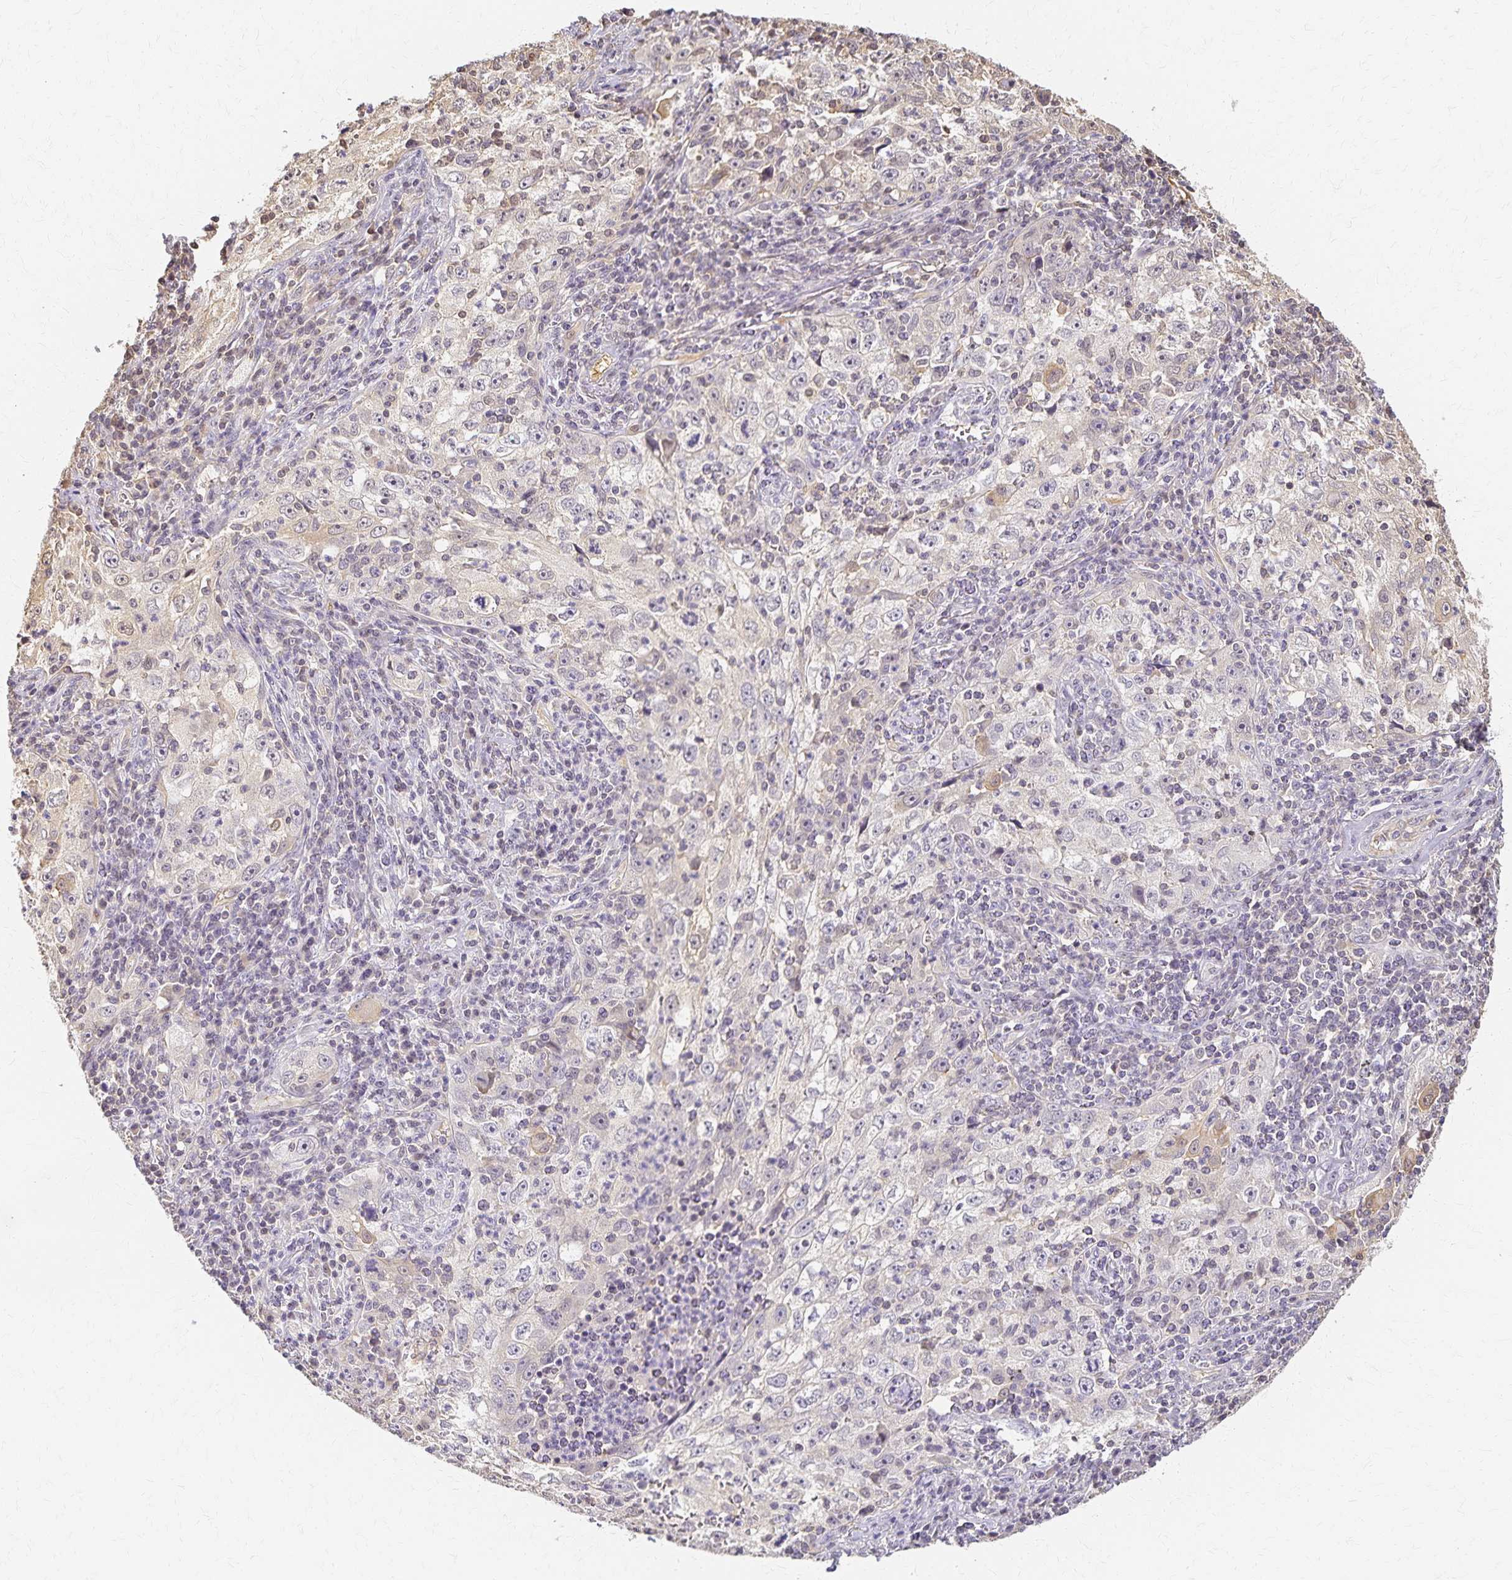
{"staining": {"intensity": "negative", "quantity": "none", "location": "none"}, "tissue": "lung cancer", "cell_type": "Tumor cells", "image_type": "cancer", "snomed": [{"axis": "morphology", "description": "Squamous cell carcinoma, NOS"}, {"axis": "topography", "description": "Lung"}], "caption": "Lung cancer (squamous cell carcinoma) stained for a protein using immunohistochemistry reveals no positivity tumor cells.", "gene": "AZGP1", "patient": {"sex": "male", "age": 71}}